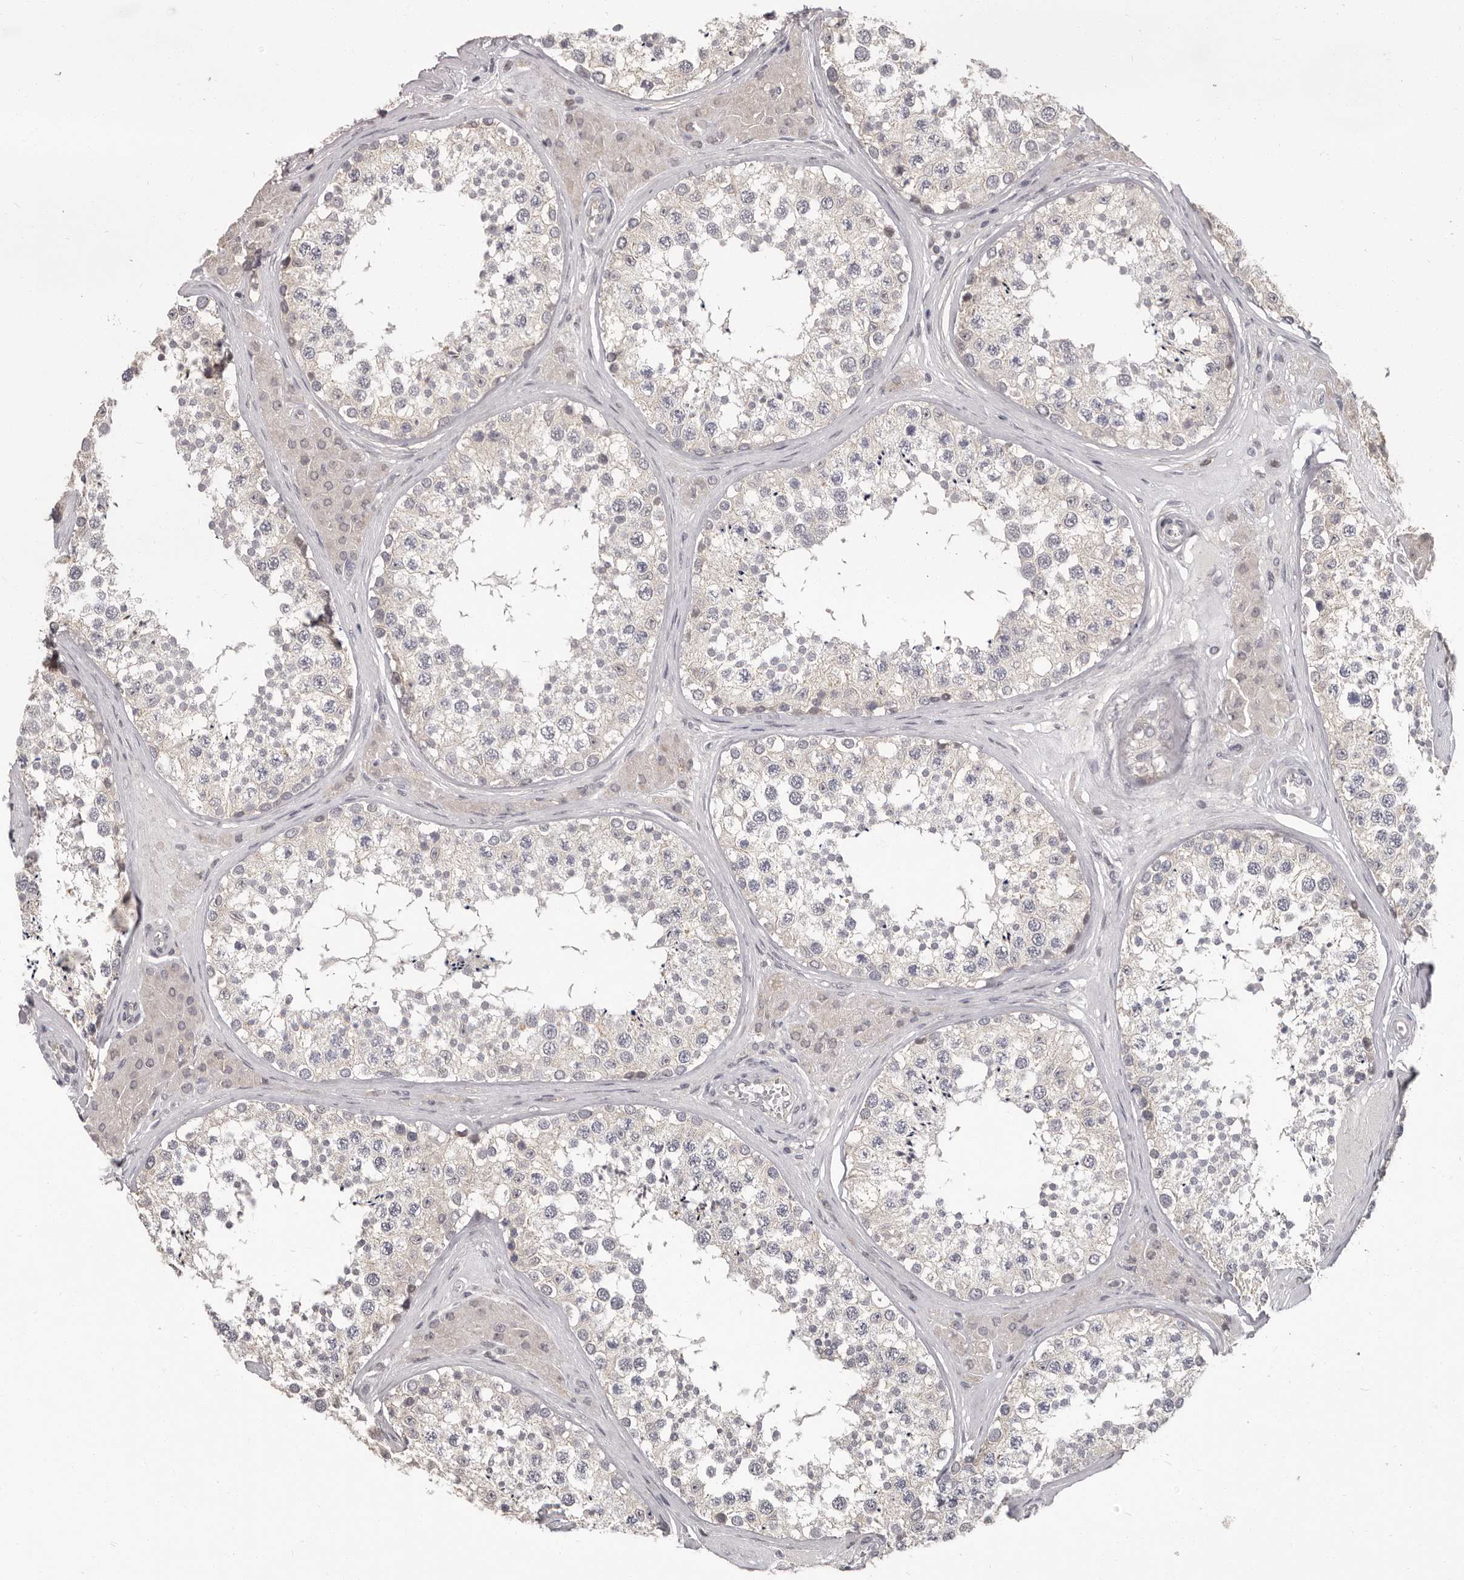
{"staining": {"intensity": "negative", "quantity": "none", "location": "none"}, "tissue": "testis", "cell_type": "Cells in seminiferous ducts", "image_type": "normal", "snomed": [{"axis": "morphology", "description": "Normal tissue, NOS"}, {"axis": "topography", "description": "Testis"}], "caption": "DAB immunohistochemical staining of normal testis displays no significant expression in cells in seminiferous ducts. Brightfield microscopy of immunohistochemistry stained with DAB (brown) and hematoxylin (blue), captured at high magnification.", "gene": "GPR157", "patient": {"sex": "male", "age": 46}}